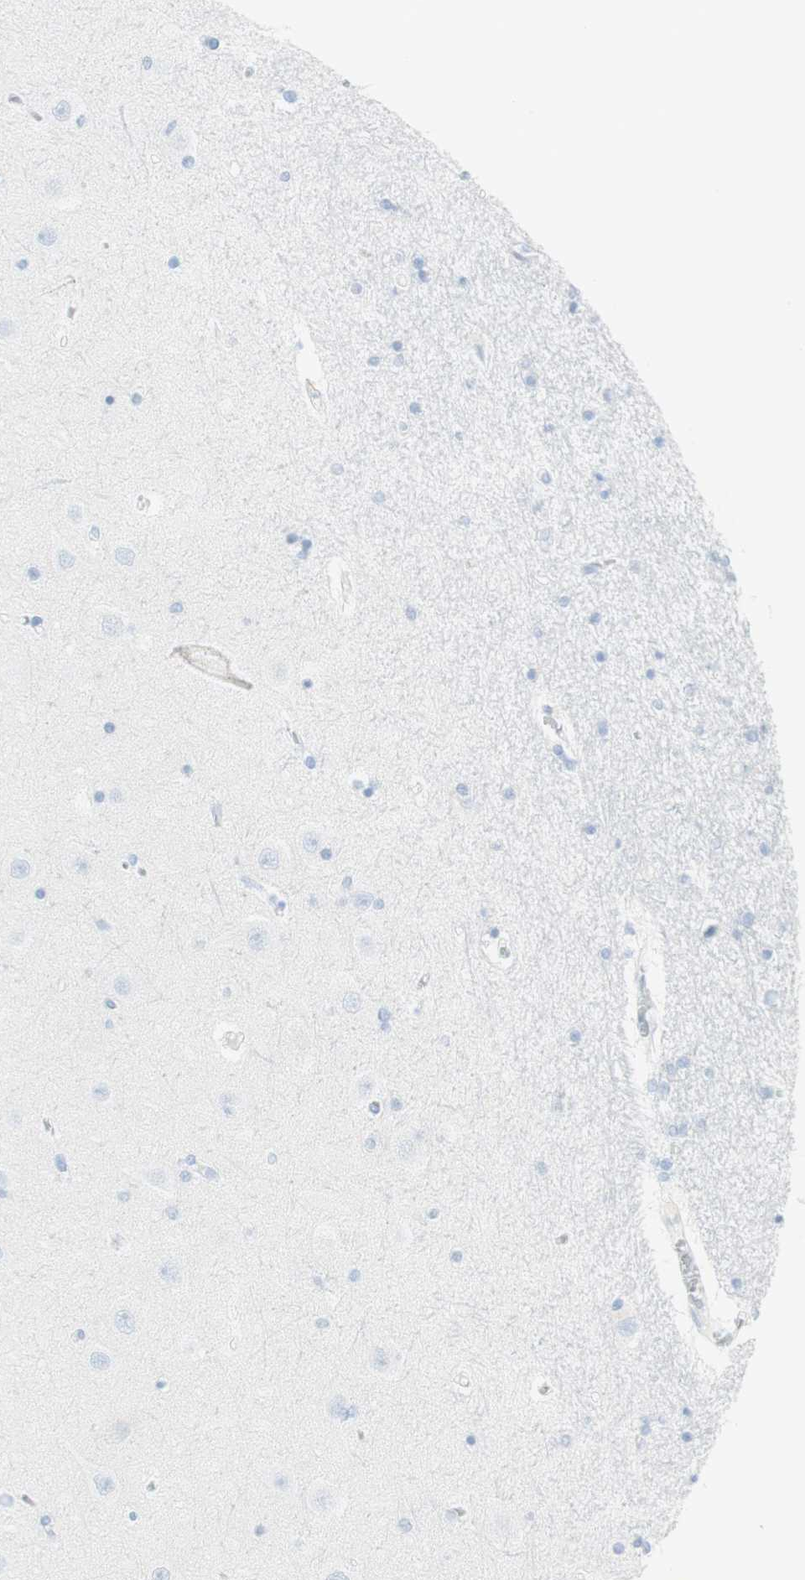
{"staining": {"intensity": "negative", "quantity": "none", "location": "none"}, "tissue": "hippocampus", "cell_type": "Glial cells", "image_type": "normal", "snomed": [{"axis": "morphology", "description": "Normal tissue, NOS"}, {"axis": "topography", "description": "Hippocampus"}], "caption": "A histopathology image of human hippocampus is negative for staining in glial cells.", "gene": "NAPSA", "patient": {"sex": "female", "age": 54}}